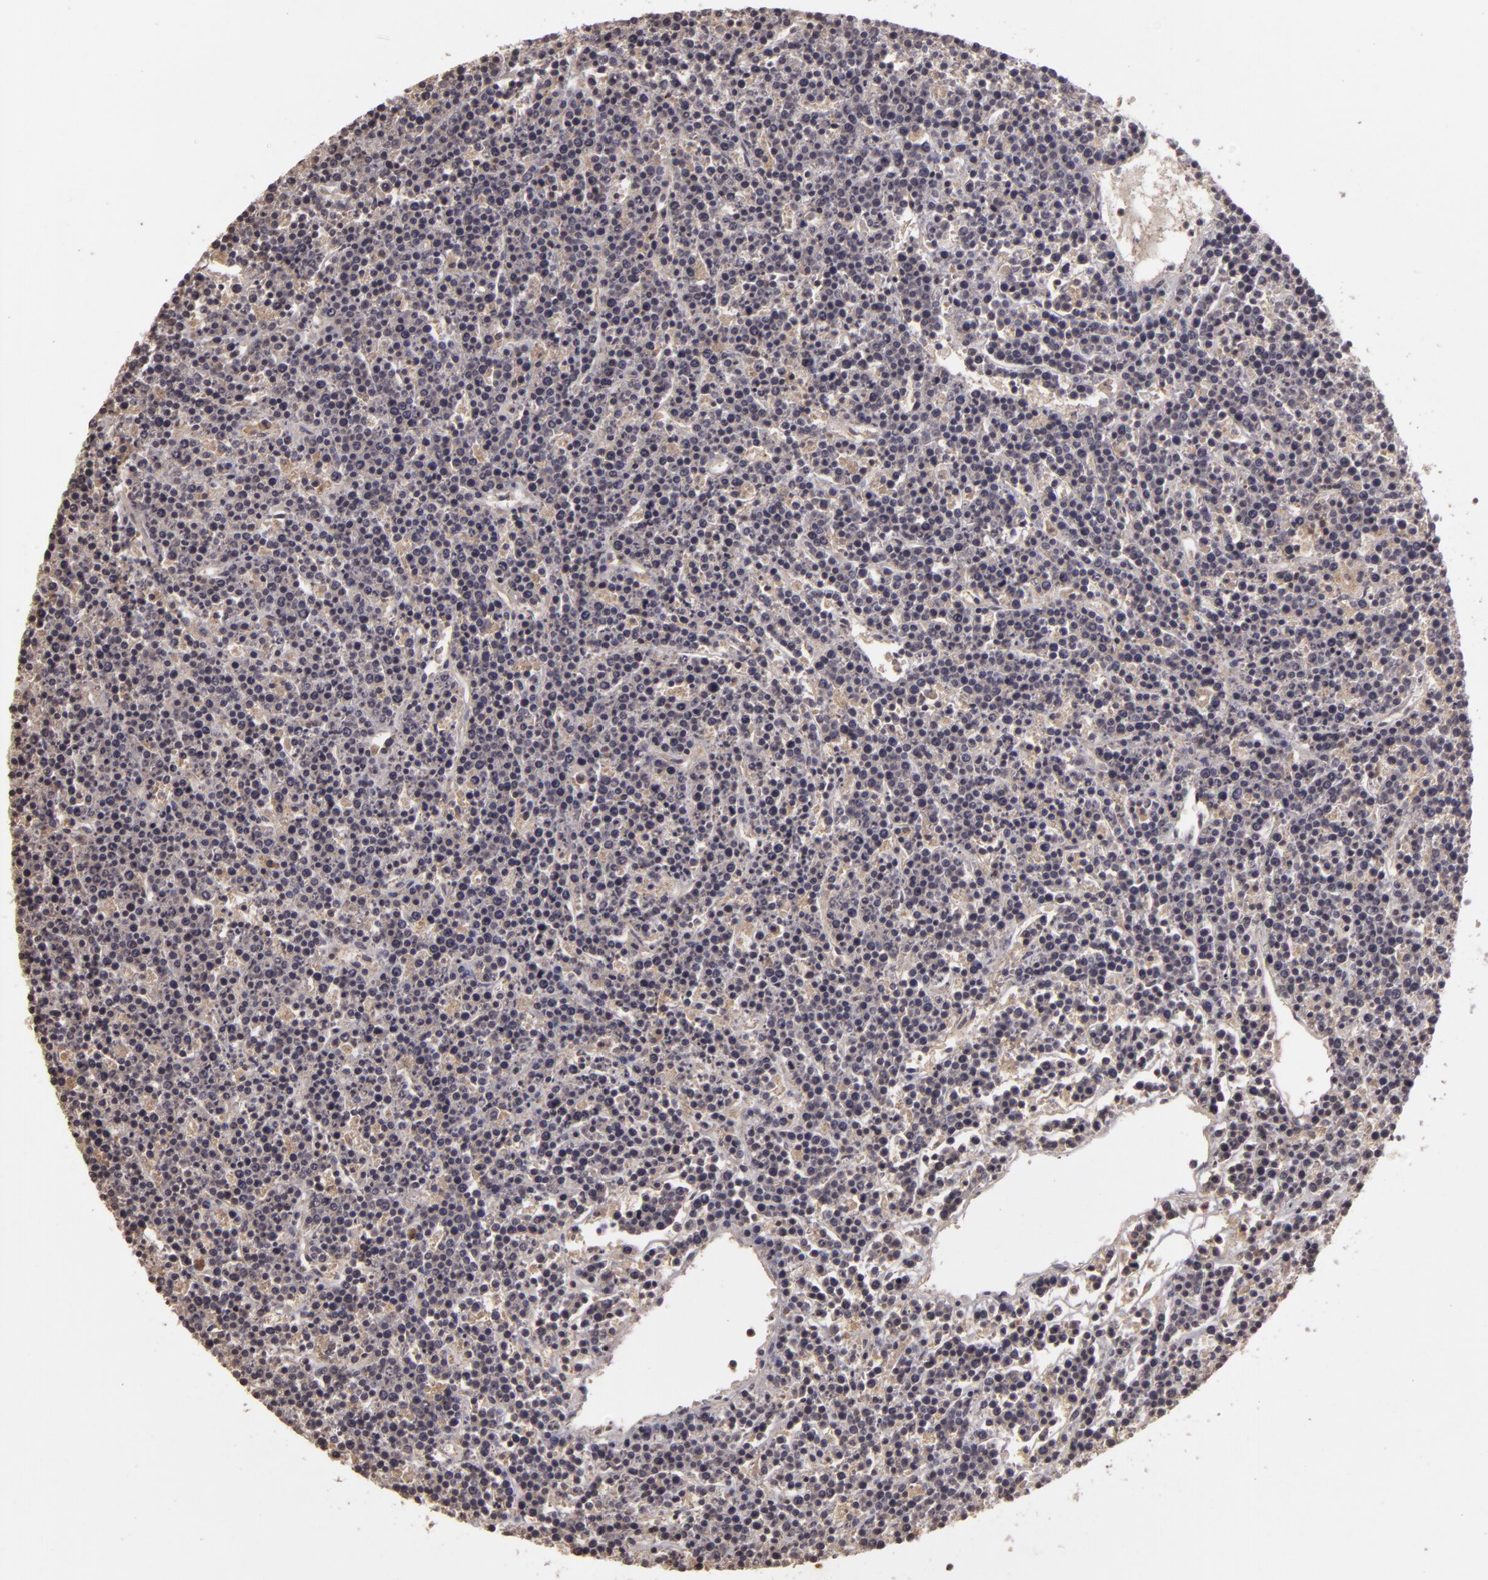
{"staining": {"intensity": "weak", "quantity": ">75%", "location": "cytoplasmic/membranous"}, "tissue": "lymphoma", "cell_type": "Tumor cells", "image_type": "cancer", "snomed": [{"axis": "morphology", "description": "Malignant lymphoma, non-Hodgkin's type, High grade"}, {"axis": "topography", "description": "Ovary"}], "caption": "IHC (DAB (3,3'-diaminobenzidine)) staining of lymphoma exhibits weak cytoplasmic/membranous protein positivity in about >75% of tumor cells.", "gene": "HRAS", "patient": {"sex": "female", "age": 56}}